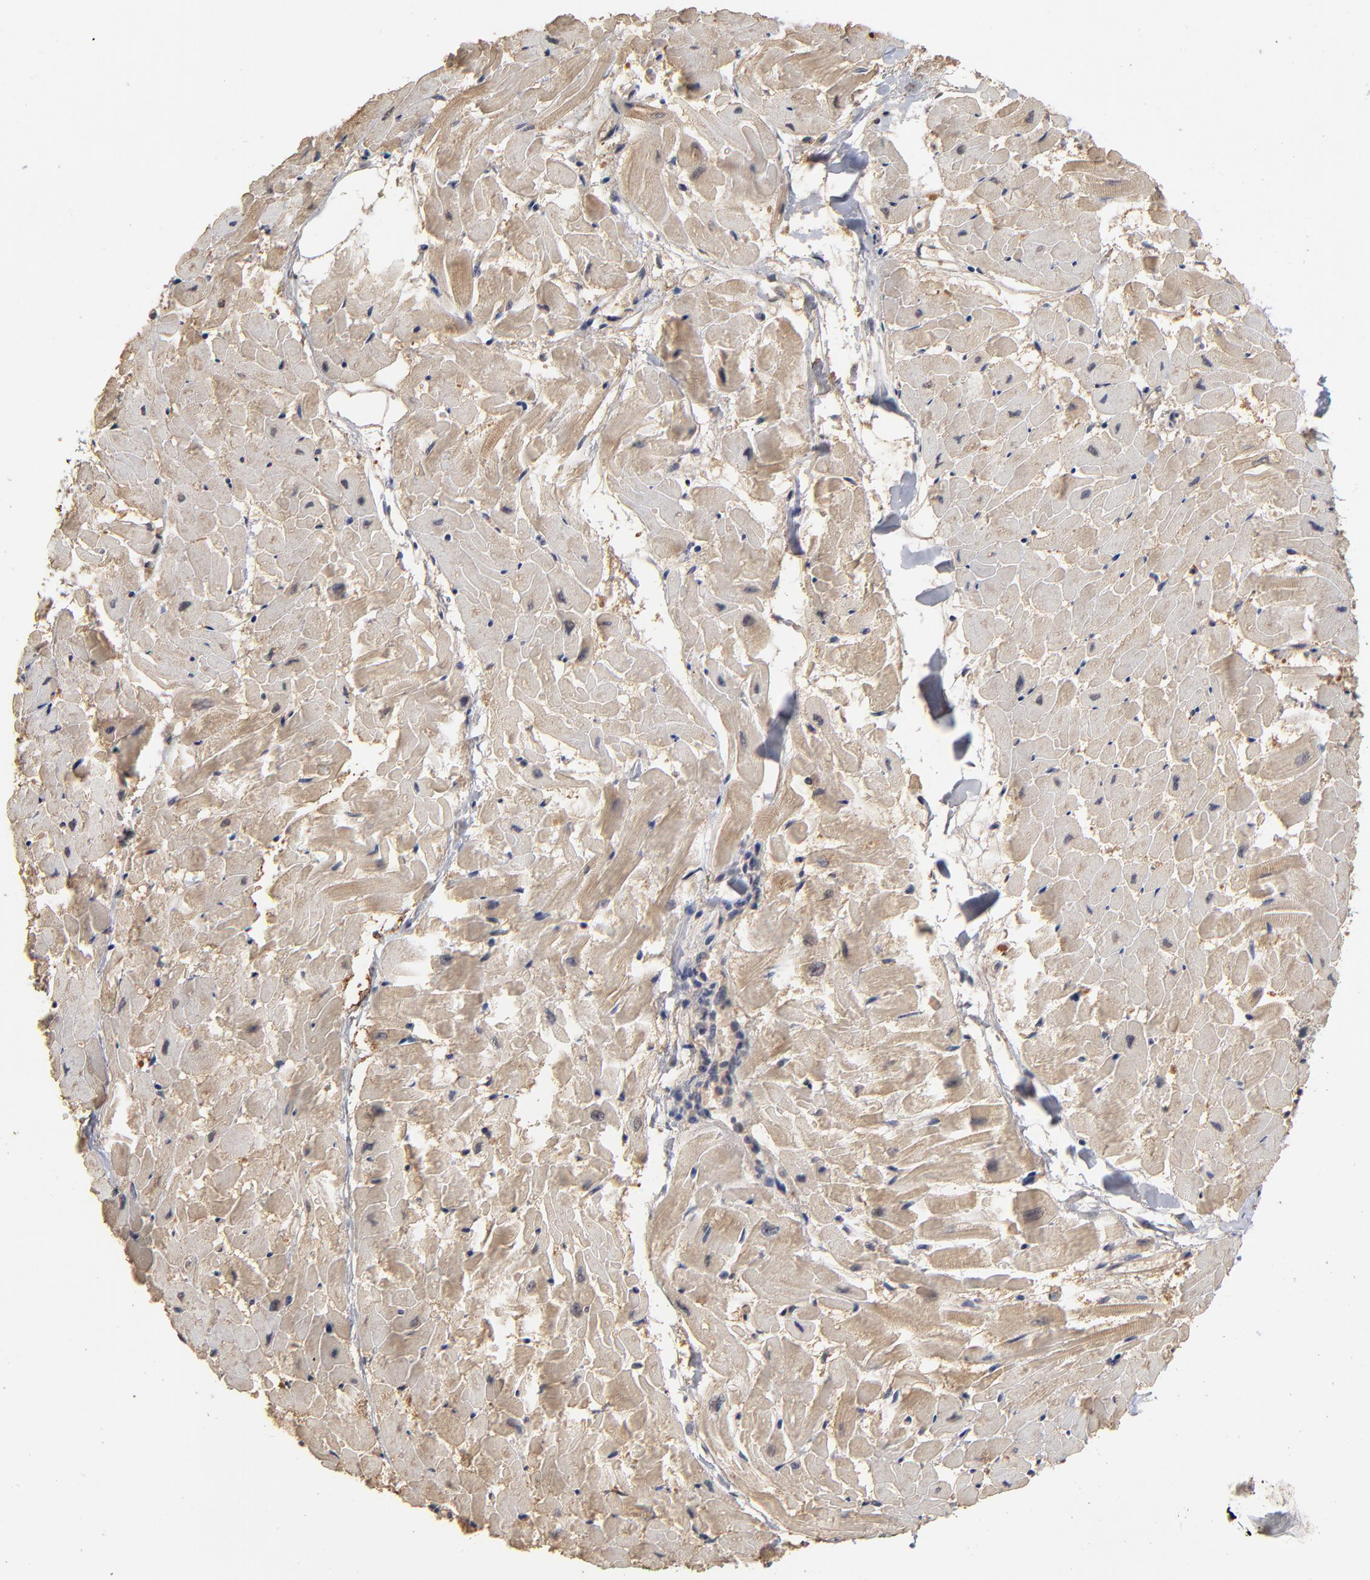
{"staining": {"intensity": "moderate", "quantity": "25%-75%", "location": "cytoplasmic/membranous"}, "tissue": "heart muscle", "cell_type": "Cardiomyocytes", "image_type": "normal", "snomed": [{"axis": "morphology", "description": "Normal tissue, NOS"}, {"axis": "topography", "description": "Heart"}], "caption": "About 25%-75% of cardiomyocytes in unremarkable human heart muscle show moderate cytoplasmic/membranous protein positivity as visualized by brown immunohistochemical staining.", "gene": "ASB8", "patient": {"sex": "female", "age": 19}}